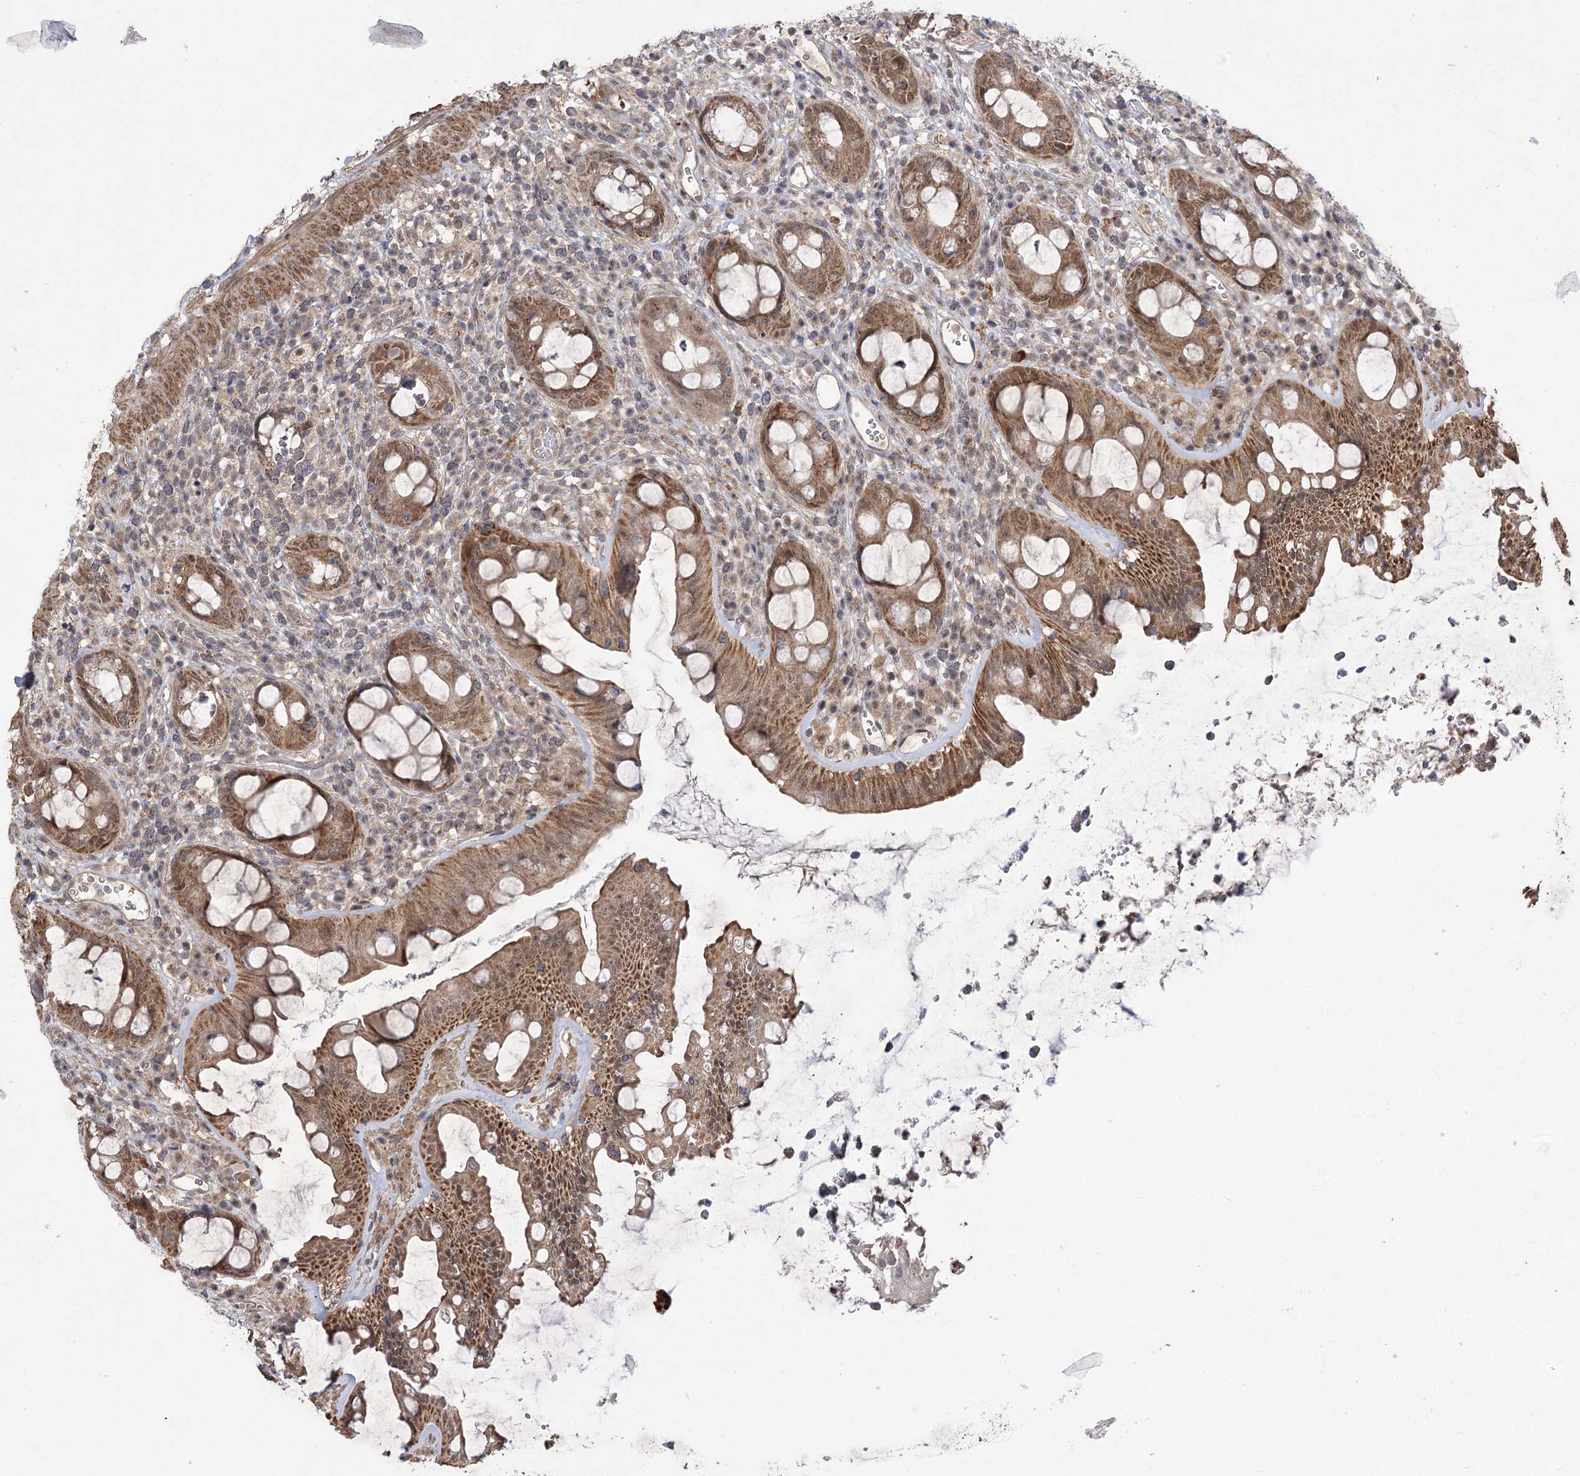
{"staining": {"intensity": "moderate", "quantity": ">75%", "location": "cytoplasmic/membranous,nuclear"}, "tissue": "rectum", "cell_type": "Glandular cells", "image_type": "normal", "snomed": [{"axis": "morphology", "description": "Normal tissue, NOS"}, {"axis": "topography", "description": "Rectum"}], "caption": "Protein expression analysis of unremarkable rectum displays moderate cytoplasmic/membranous,nuclear positivity in approximately >75% of glandular cells.", "gene": "TENM2", "patient": {"sex": "female", "age": 57}}